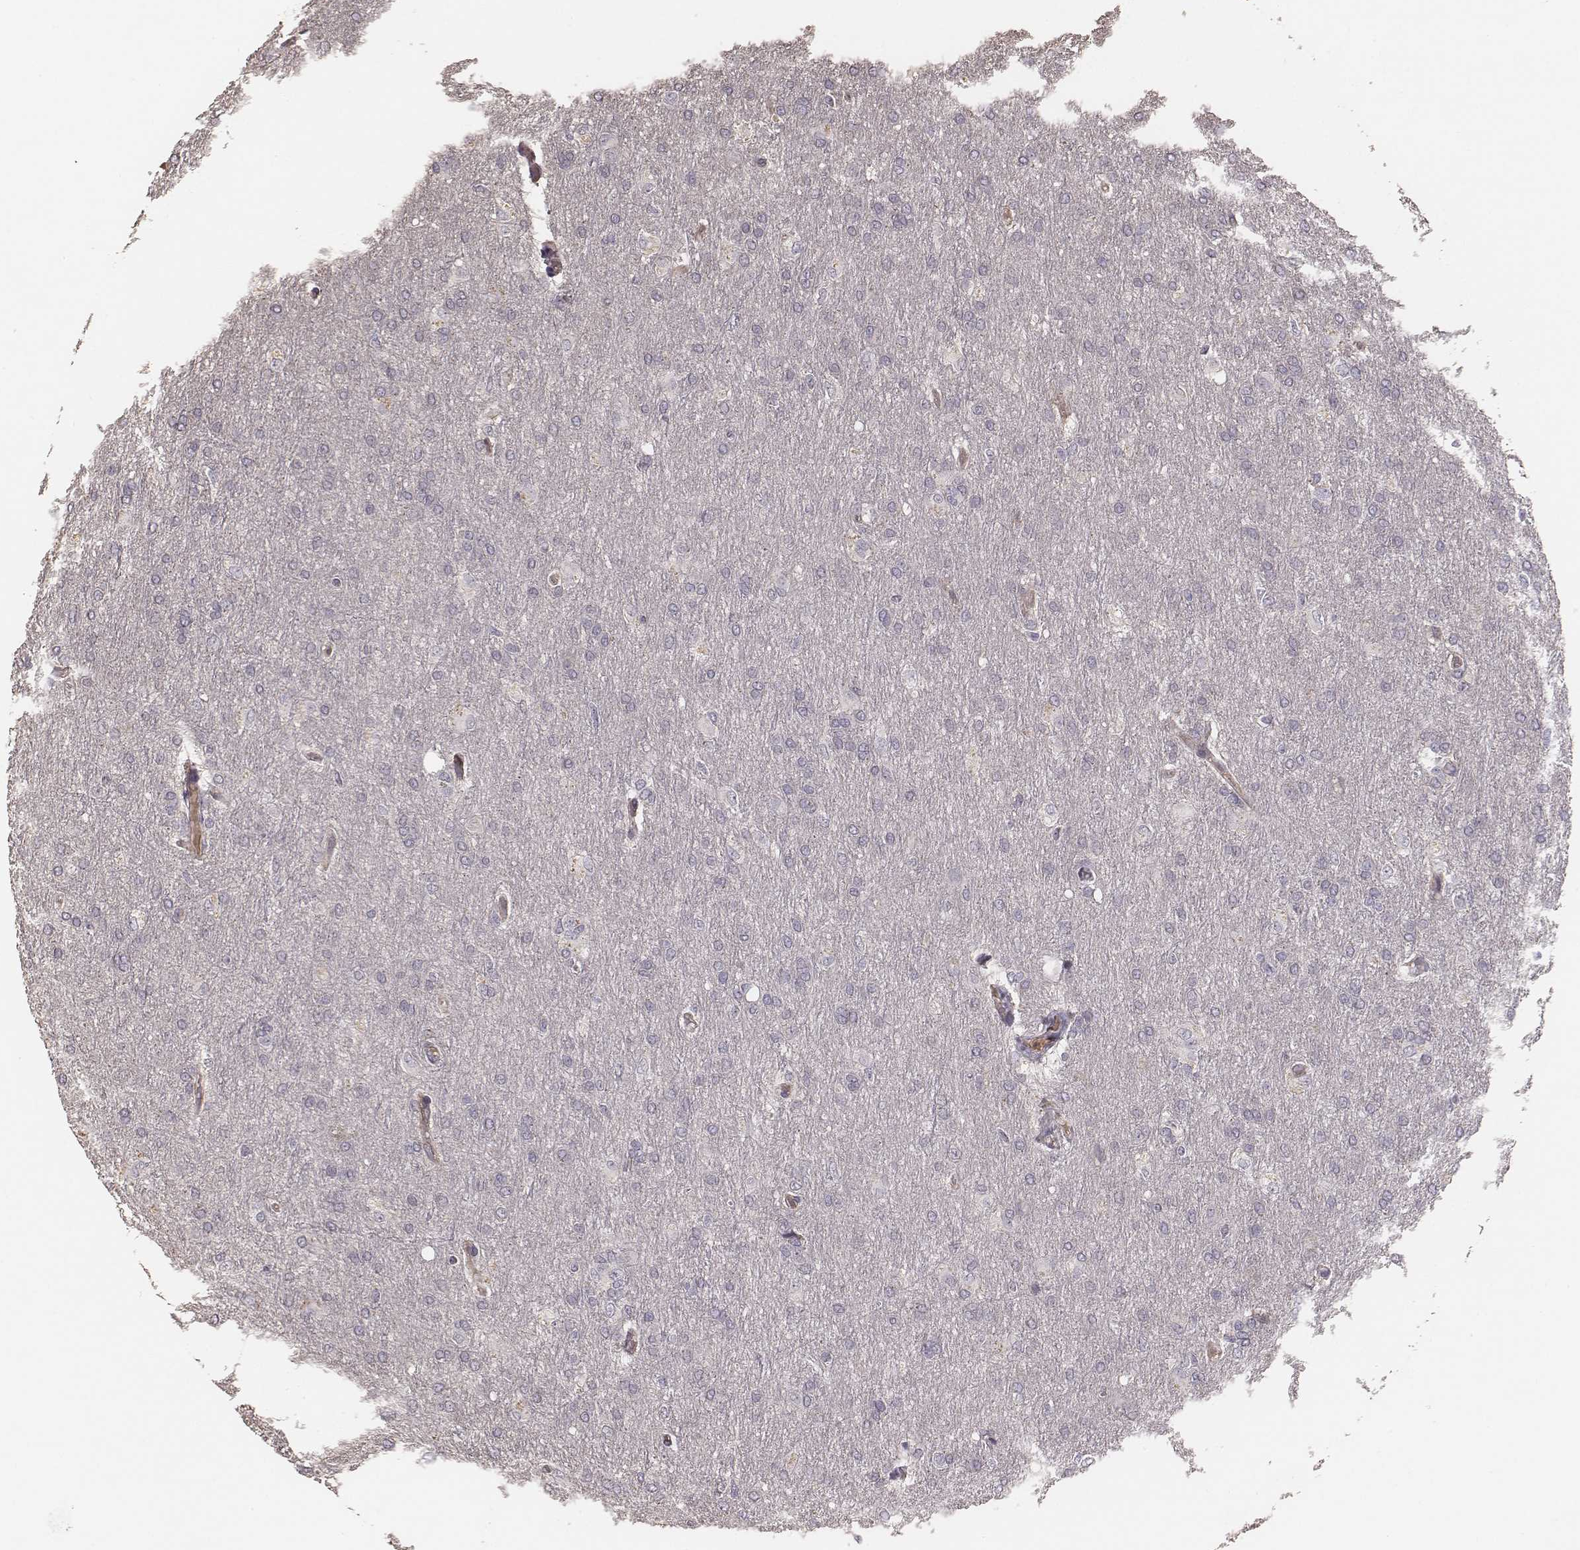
{"staining": {"intensity": "negative", "quantity": "none", "location": "none"}, "tissue": "glioma", "cell_type": "Tumor cells", "image_type": "cancer", "snomed": [{"axis": "morphology", "description": "Glioma, malignant, High grade"}, {"axis": "topography", "description": "Brain"}], "caption": "IHC micrograph of human glioma stained for a protein (brown), which displays no expression in tumor cells. The staining is performed using DAB brown chromogen with nuclei counter-stained in using hematoxylin.", "gene": "OTOGL", "patient": {"sex": "male", "age": 68}}